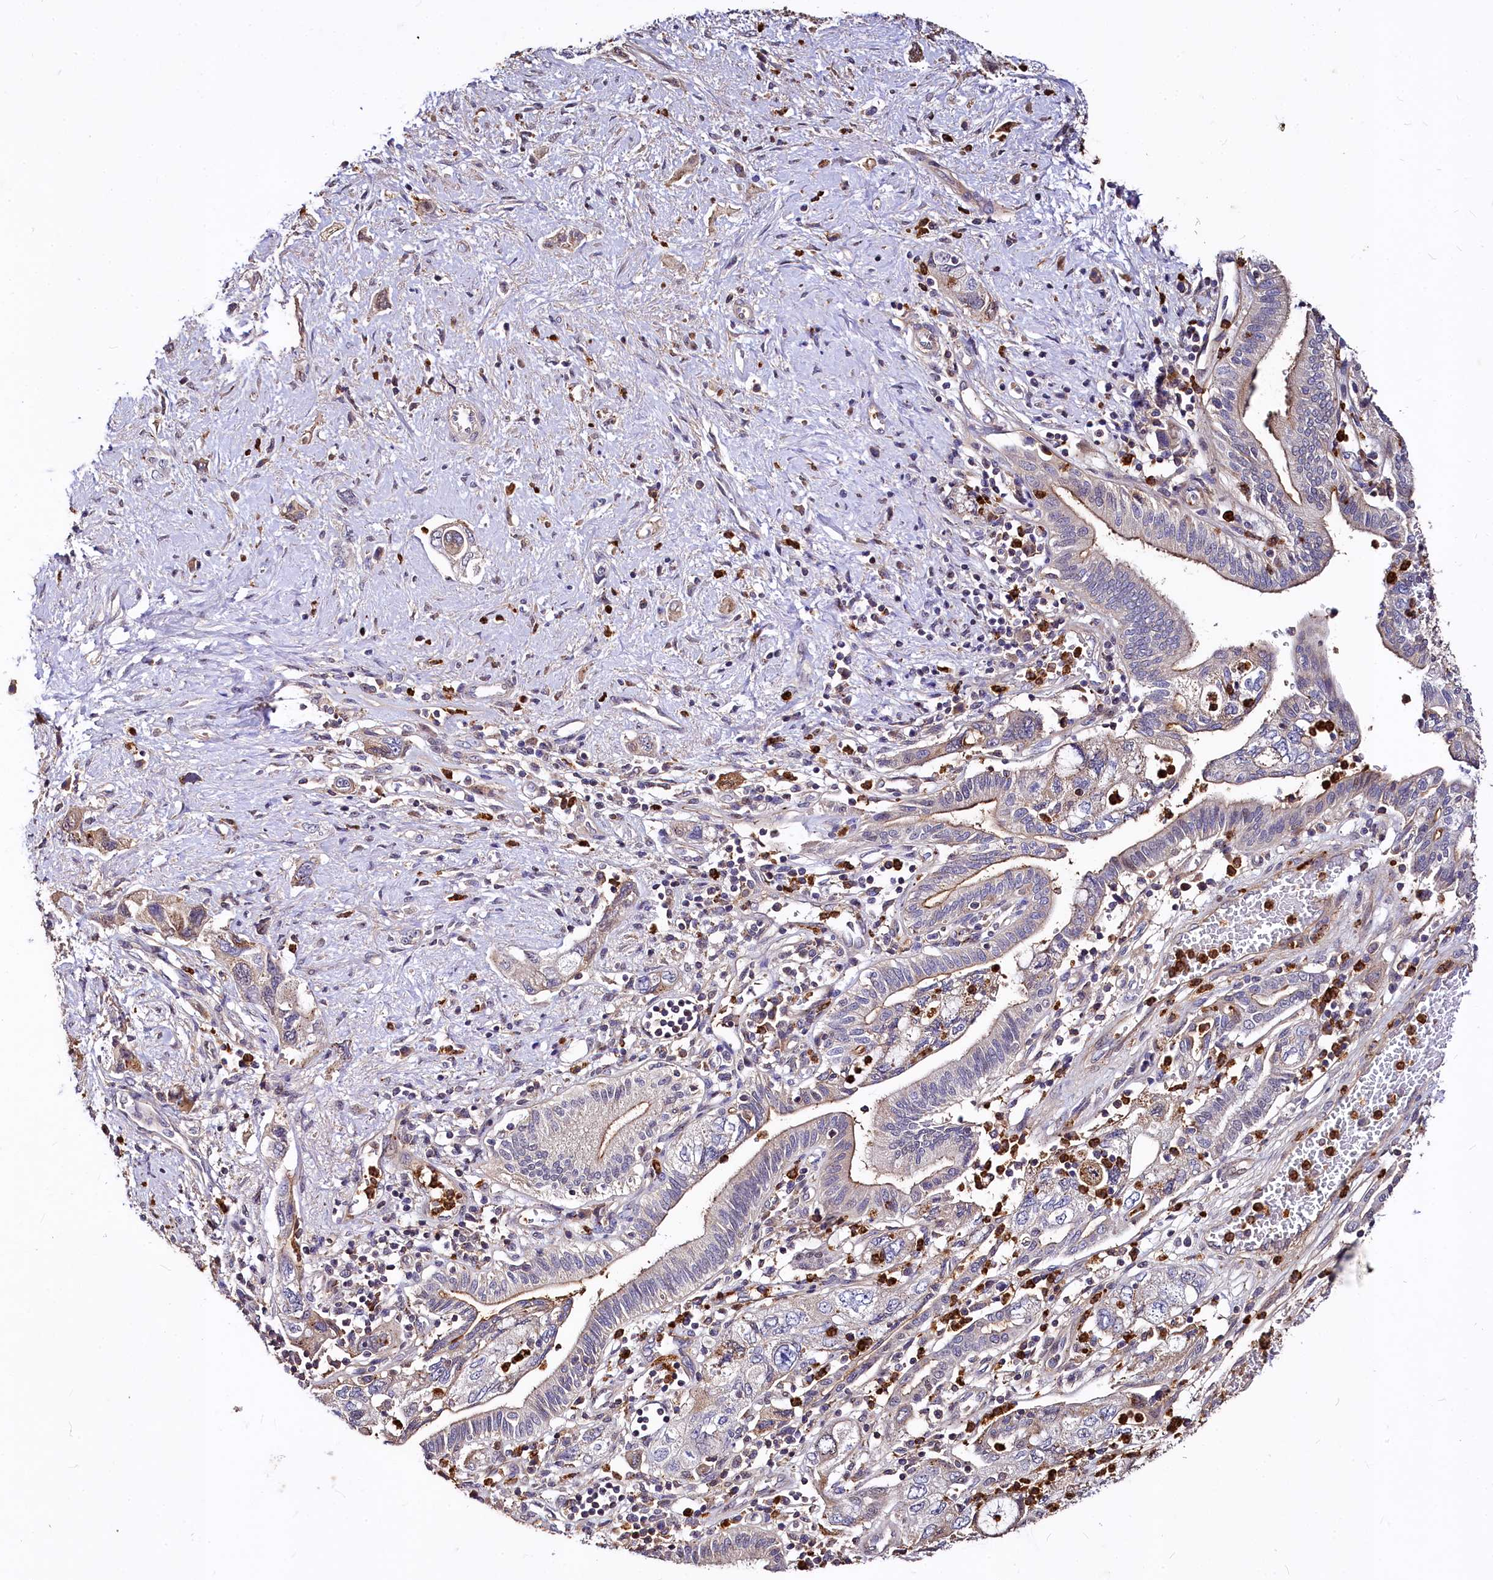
{"staining": {"intensity": "moderate", "quantity": "<25%", "location": "cytoplasmic/membranous"}, "tissue": "pancreatic cancer", "cell_type": "Tumor cells", "image_type": "cancer", "snomed": [{"axis": "morphology", "description": "Adenocarcinoma, NOS"}, {"axis": "topography", "description": "Pancreas"}], "caption": "Pancreatic cancer stained with a protein marker shows moderate staining in tumor cells.", "gene": "ATG101", "patient": {"sex": "female", "age": 73}}